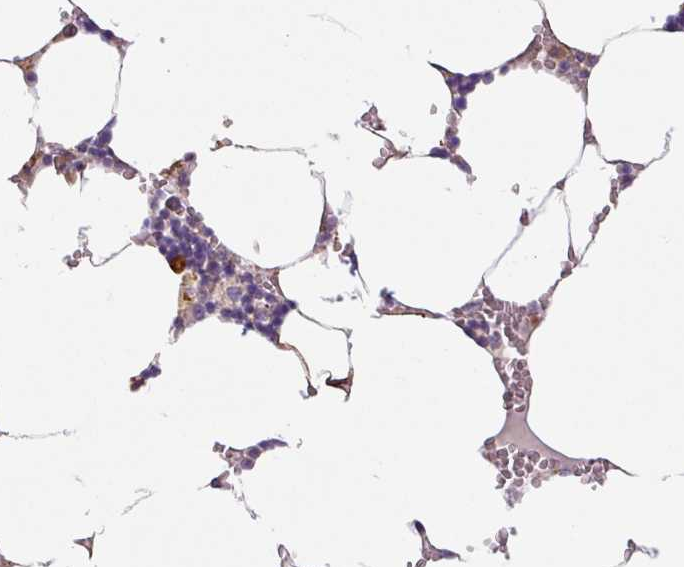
{"staining": {"intensity": "strong", "quantity": "<25%", "location": "cytoplasmic/membranous"}, "tissue": "bone marrow", "cell_type": "Hematopoietic cells", "image_type": "normal", "snomed": [{"axis": "morphology", "description": "Normal tissue, NOS"}, {"axis": "topography", "description": "Bone marrow"}], "caption": "Immunohistochemical staining of normal human bone marrow reveals medium levels of strong cytoplasmic/membranous expression in about <25% of hematopoietic cells. (IHC, brightfield microscopy, high magnification).", "gene": "DISP3", "patient": {"sex": "male", "age": 64}}